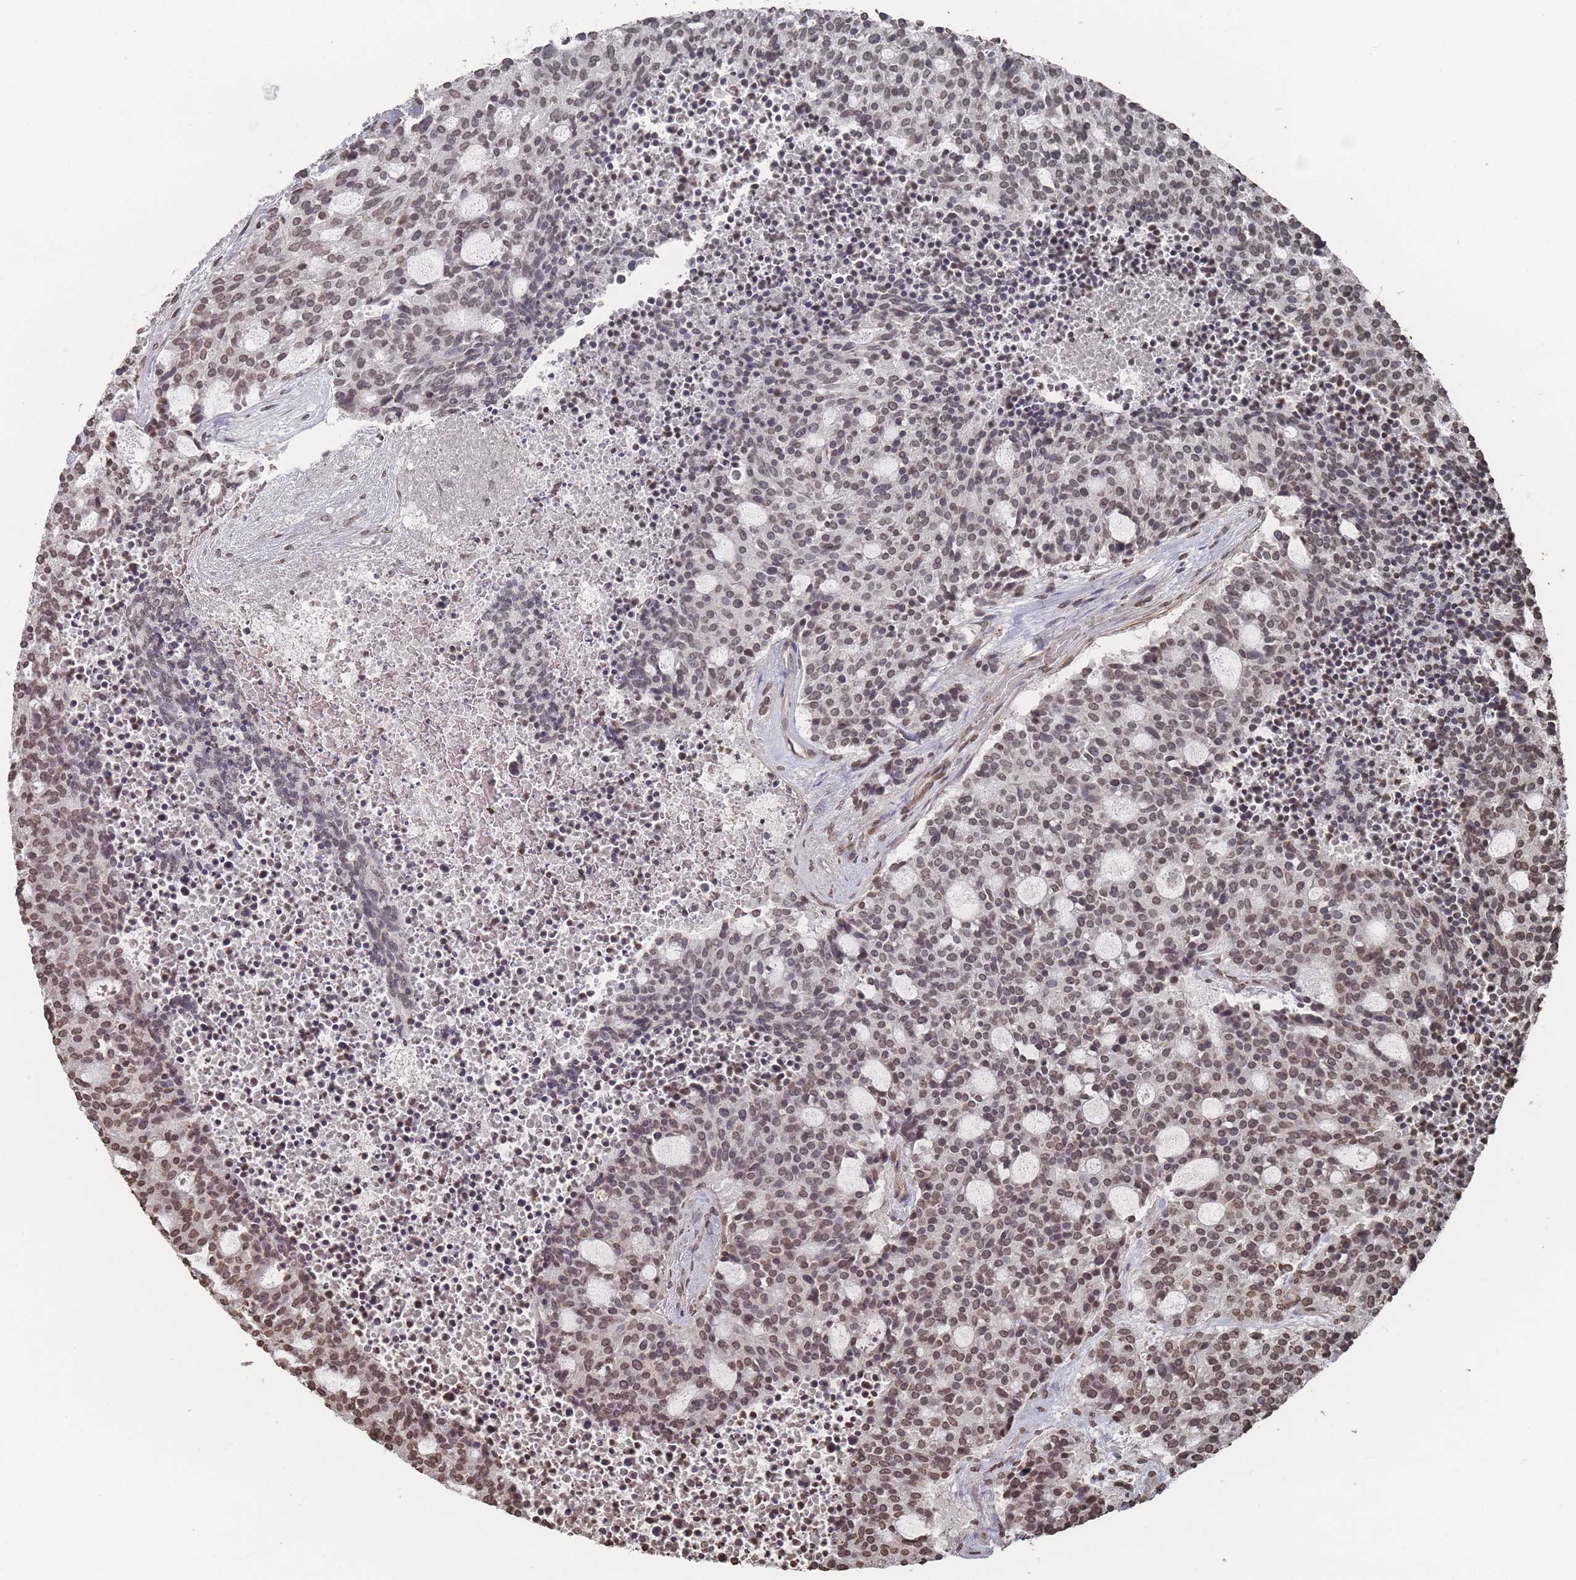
{"staining": {"intensity": "moderate", "quantity": "25%-75%", "location": "nuclear"}, "tissue": "carcinoid", "cell_type": "Tumor cells", "image_type": "cancer", "snomed": [{"axis": "morphology", "description": "Carcinoid, malignant, NOS"}, {"axis": "topography", "description": "Pancreas"}], "caption": "An immunohistochemistry (IHC) photomicrograph of tumor tissue is shown. Protein staining in brown labels moderate nuclear positivity in carcinoid (malignant) within tumor cells.", "gene": "PLEKHG5", "patient": {"sex": "female", "age": 54}}